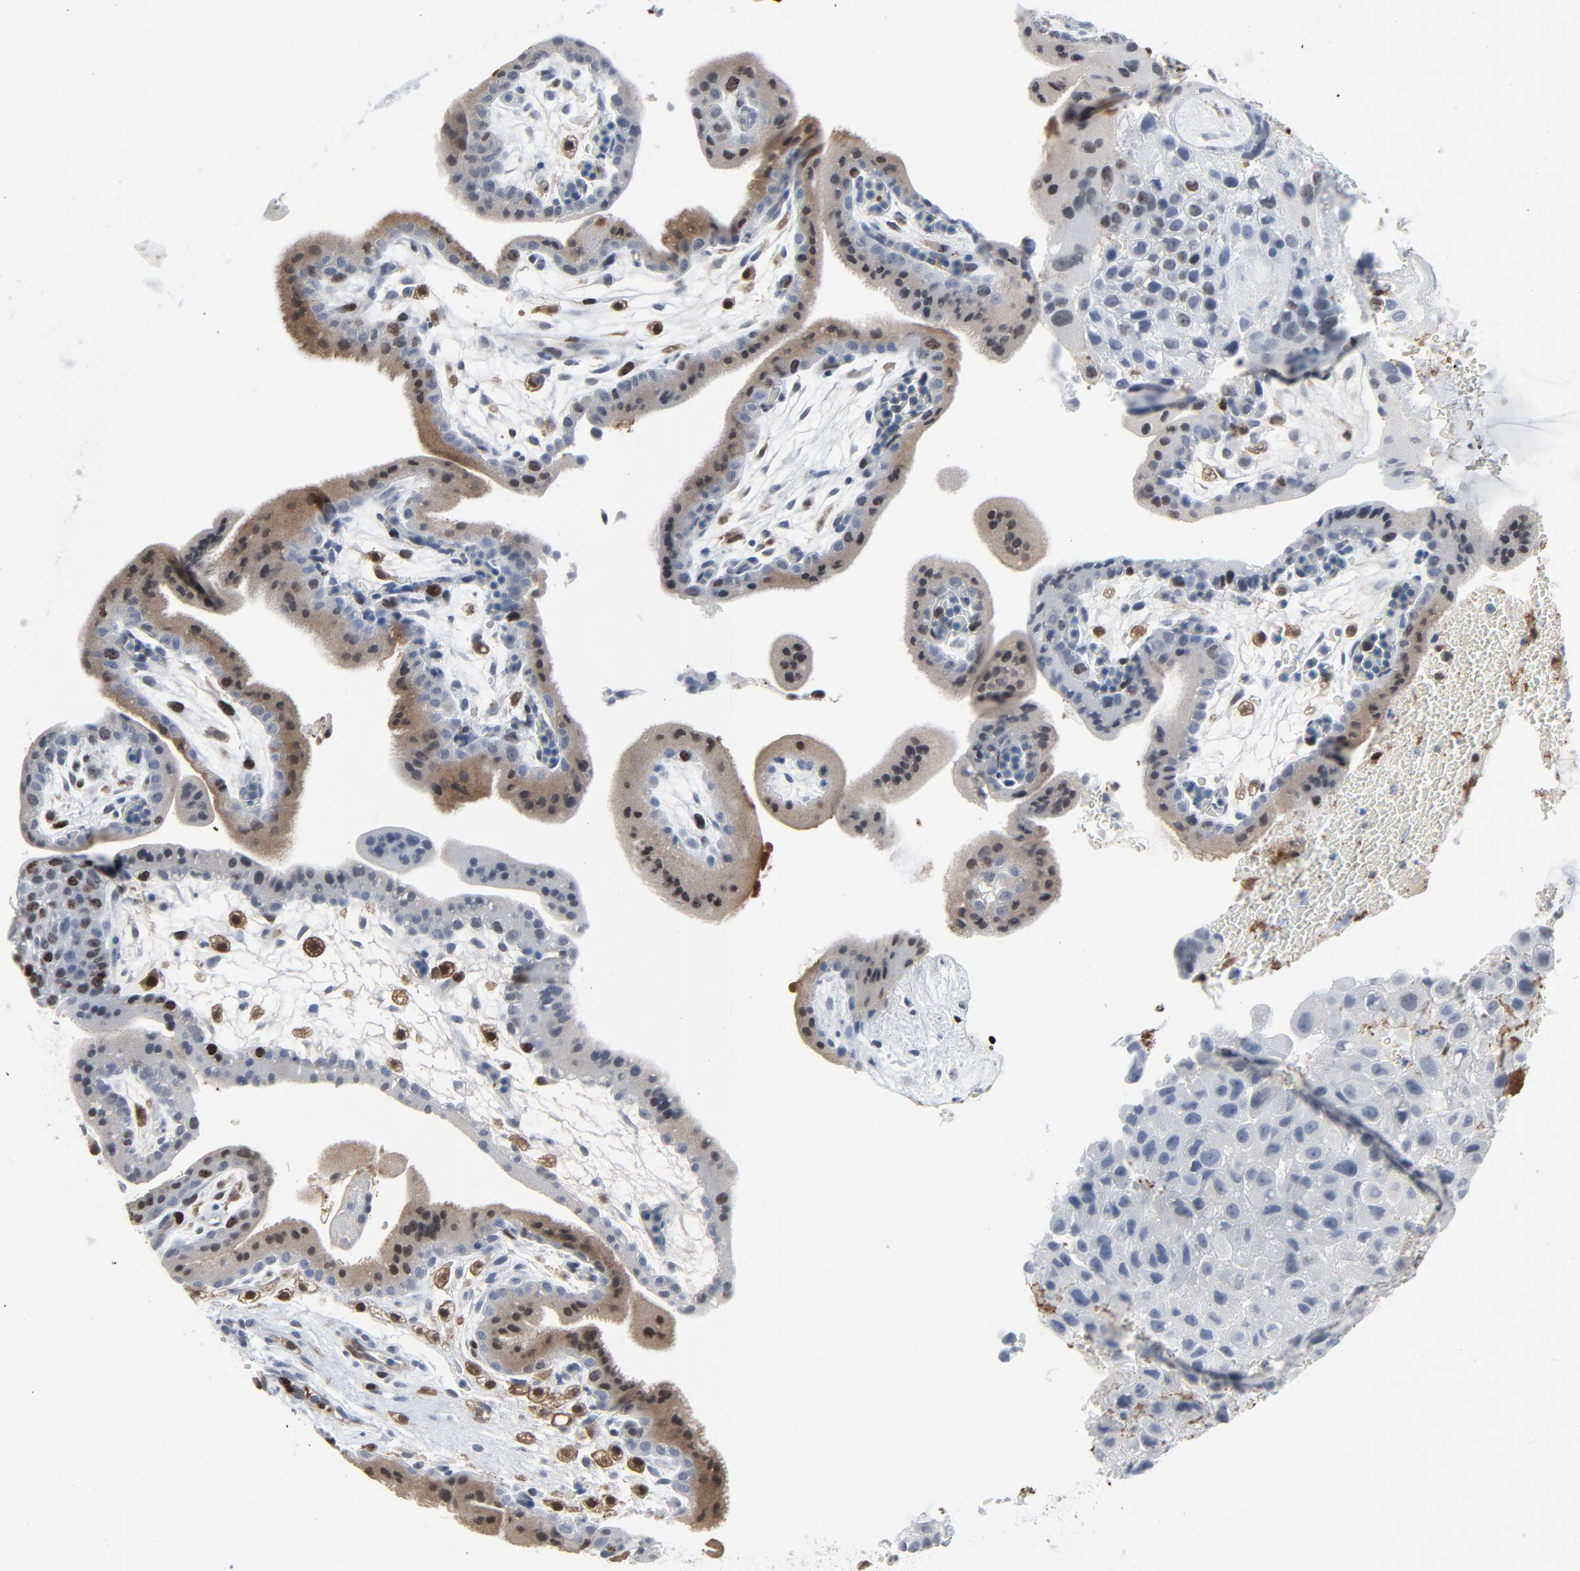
{"staining": {"intensity": "negative", "quantity": "none", "location": "none"}, "tissue": "placenta", "cell_type": "Decidual cells", "image_type": "normal", "snomed": [{"axis": "morphology", "description": "Normal tissue, NOS"}, {"axis": "topography", "description": "Placenta"}], "caption": "IHC image of unremarkable placenta stained for a protein (brown), which displays no expression in decidual cells.", "gene": "STAT5A", "patient": {"sex": "female", "age": 35}}